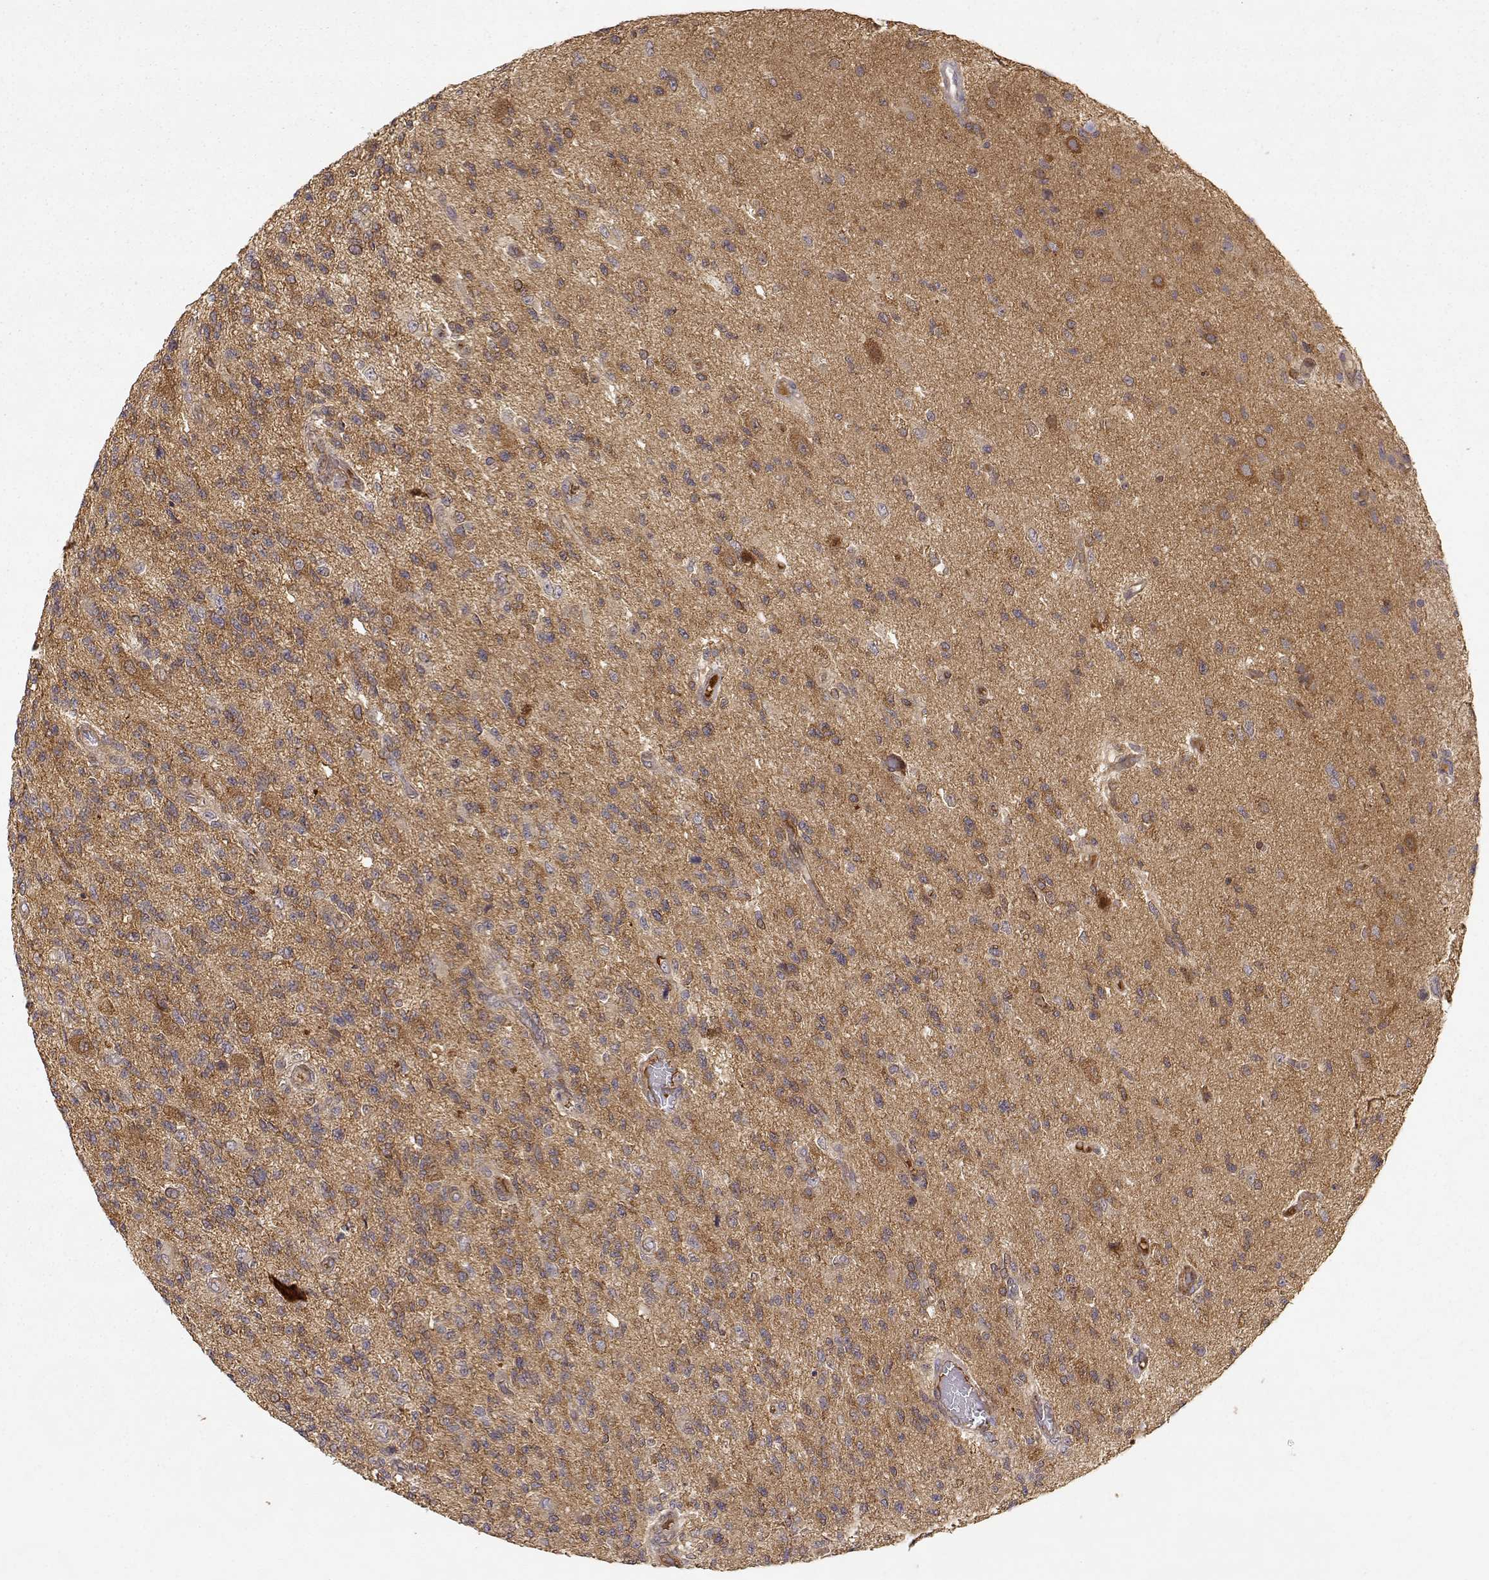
{"staining": {"intensity": "moderate", "quantity": ">75%", "location": "cytoplasmic/membranous"}, "tissue": "glioma", "cell_type": "Tumor cells", "image_type": "cancer", "snomed": [{"axis": "morphology", "description": "Glioma, malignant, High grade"}, {"axis": "topography", "description": "Brain"}], "caption": "A photomicrograph of human high-grade glioma (malignant) stained for a protein reveals moderate cytoplasmic/membranous brown staining in tumor cells. The protein is shown in brown color, while the nuclei are stained blue.", "gene": "PICK1", "patient": {"sex": "male", "age": 56}}